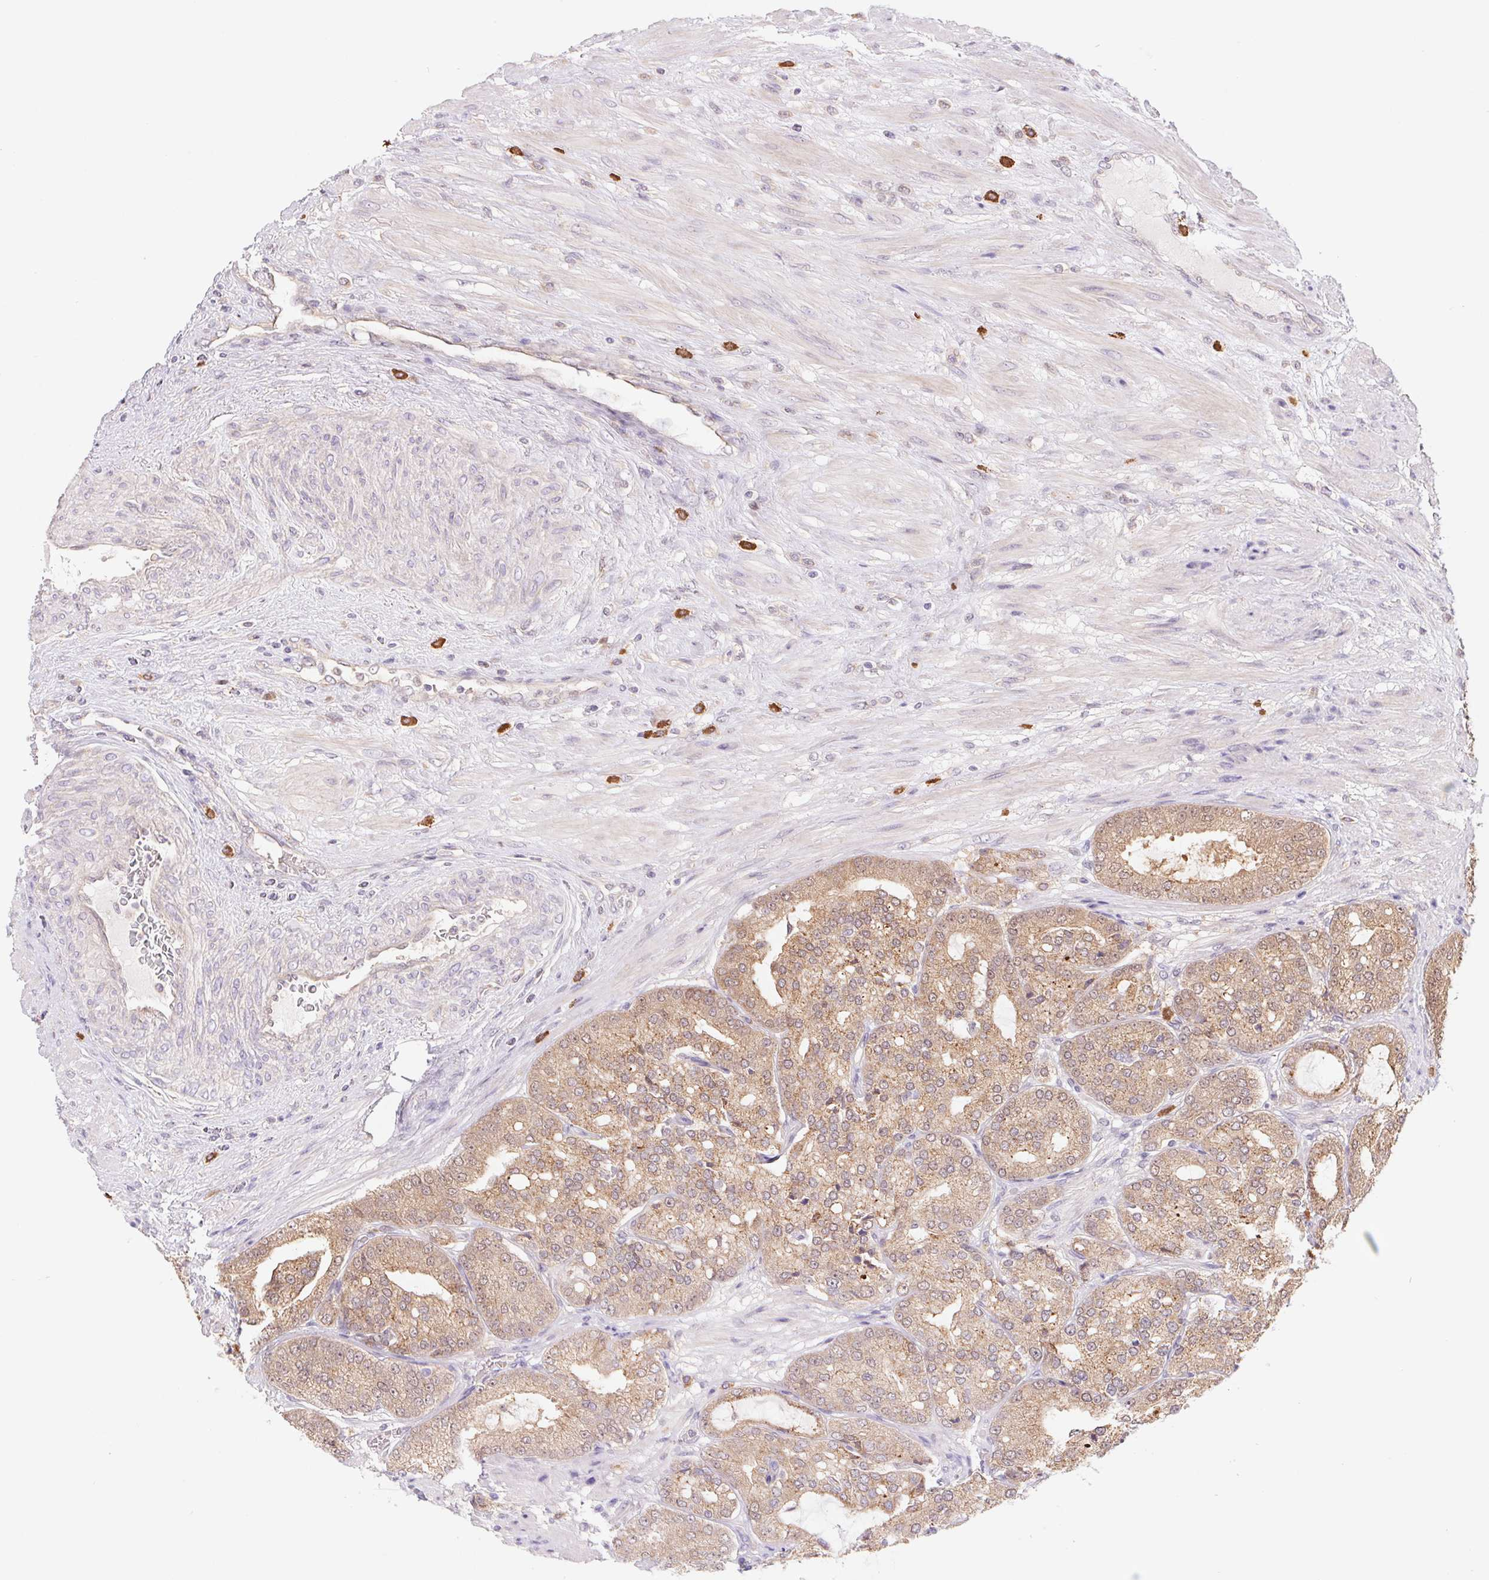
{"staining": {"intensity": "moderate", "quantity": ">75%", "location": "cytoplasmic/membranous"}, "tissue": "prostate cancer", "cell_type": "Tumor cells", "image_type": "cancer", "snomed": [{"axis": "morphology", "description": "Adenocarcinoma, High grade"}, {"axis": "topography", "description": "Prostate"}], "caption": "Prostate cancer (high-grade adenocarcinoma) was stained to show a protein in brown. There is medium levels of moderate cytoplasmic/membranous expression in approximately >75% of tumor cells.", "gene": "RRM1", "patient": {"sex": "male", "age": 71}}